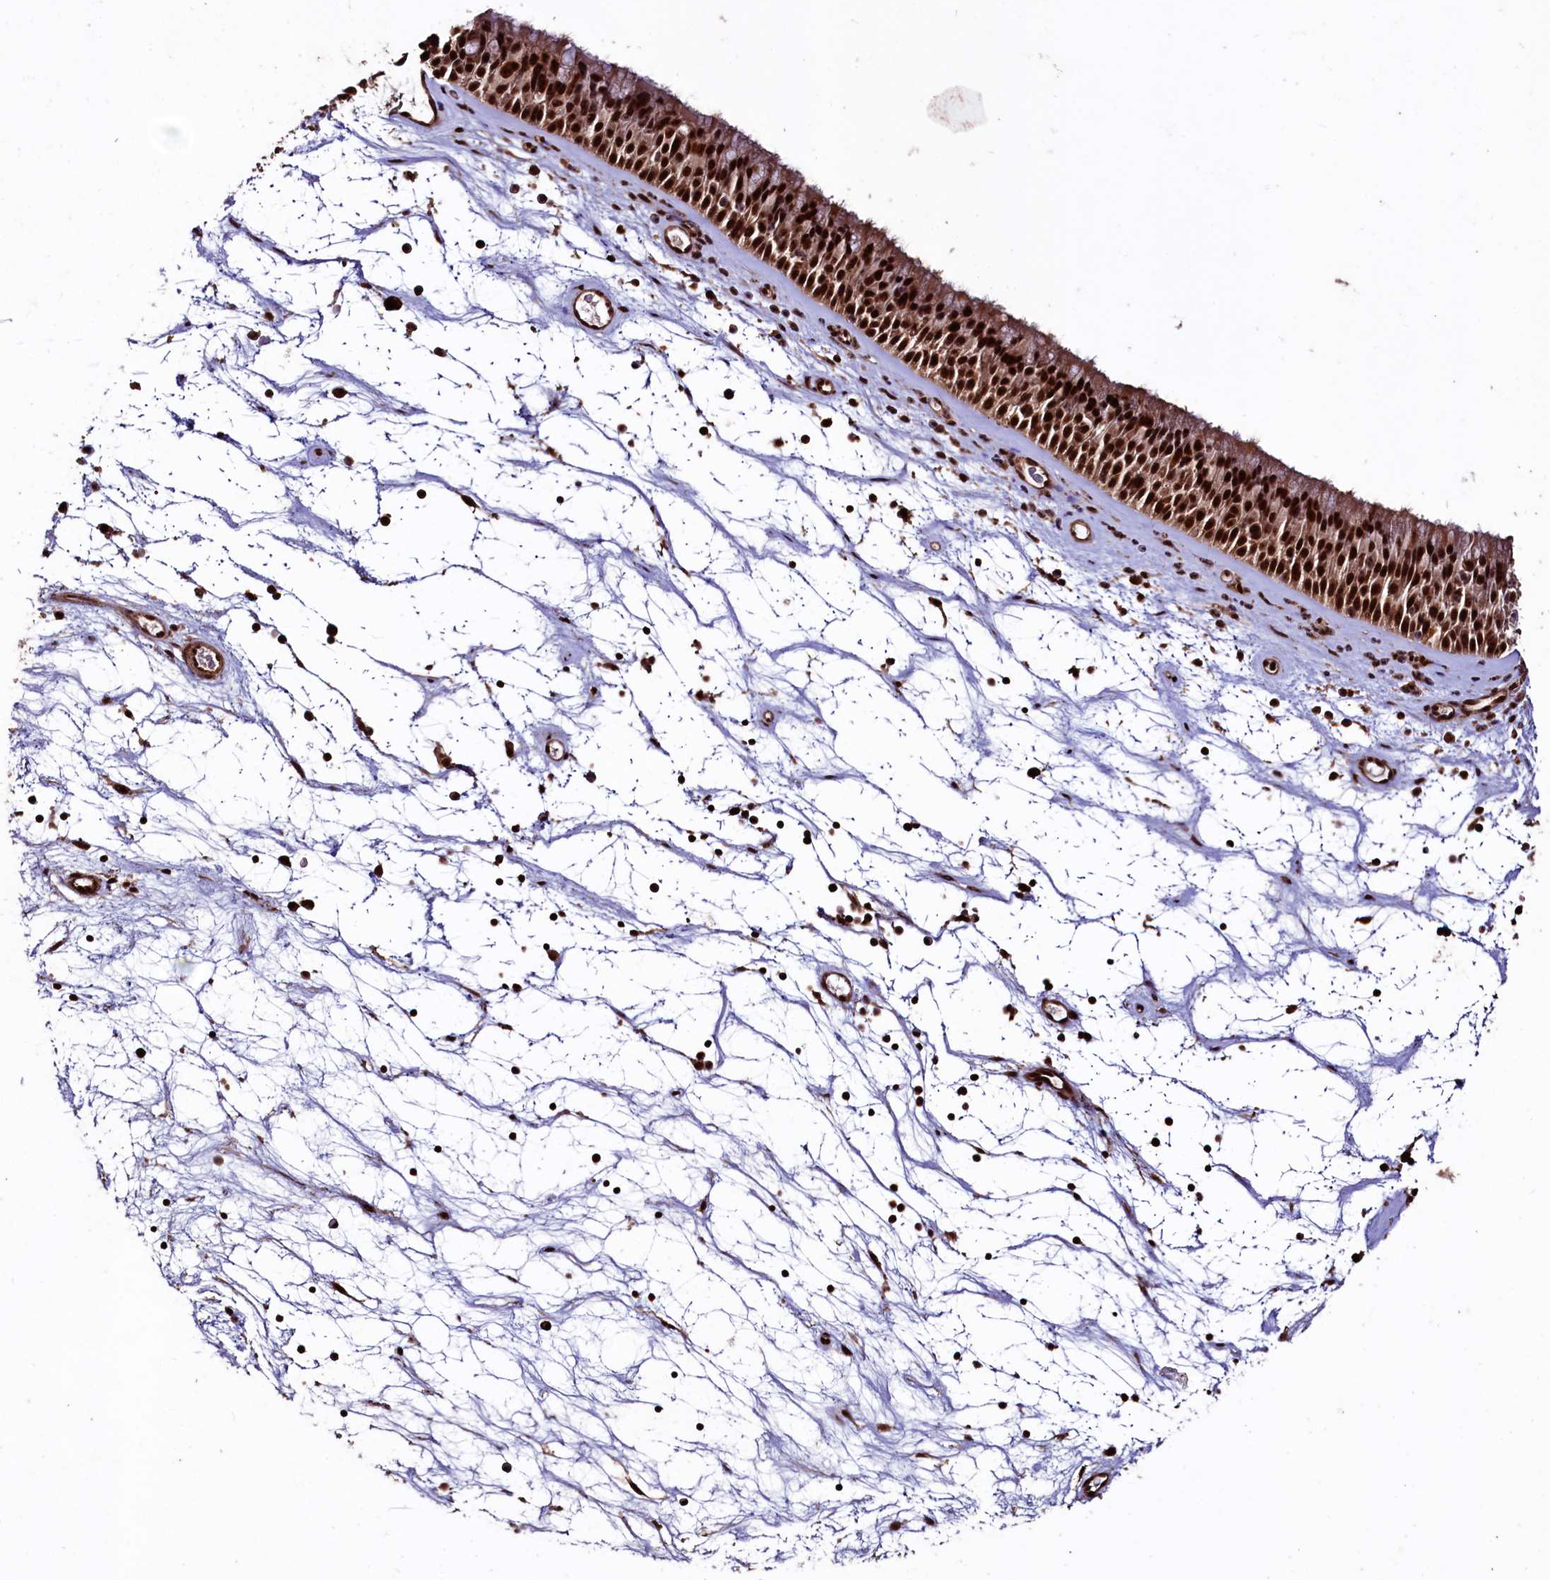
{"staining": {"intensity": "strong", "quantity": ">75%", "location": "nuclear"}, "tissue": "nasopharynx", "cell_type": "Respiratory epithelial cells", "image_type": "normal", "snomed": [{"axis": "morphology", "description": "Normal tissue, NOS"}, {"axis": "topography", "description": "Nasopharynx"}], "caption": "The image shows immunohistochemical staining of normal nasopharynx. There is strong nuclear positivity is present in about >75% of respiratory epithelial cells. The staining is performed using DAB (3,3'-diaminobenzidine) brown chromogen to label protein expression. The nuclei are counter-stained blue using hematoxylin.", "gene": "SFSWAP", "patient": {"sex": "male", "age": 64}}